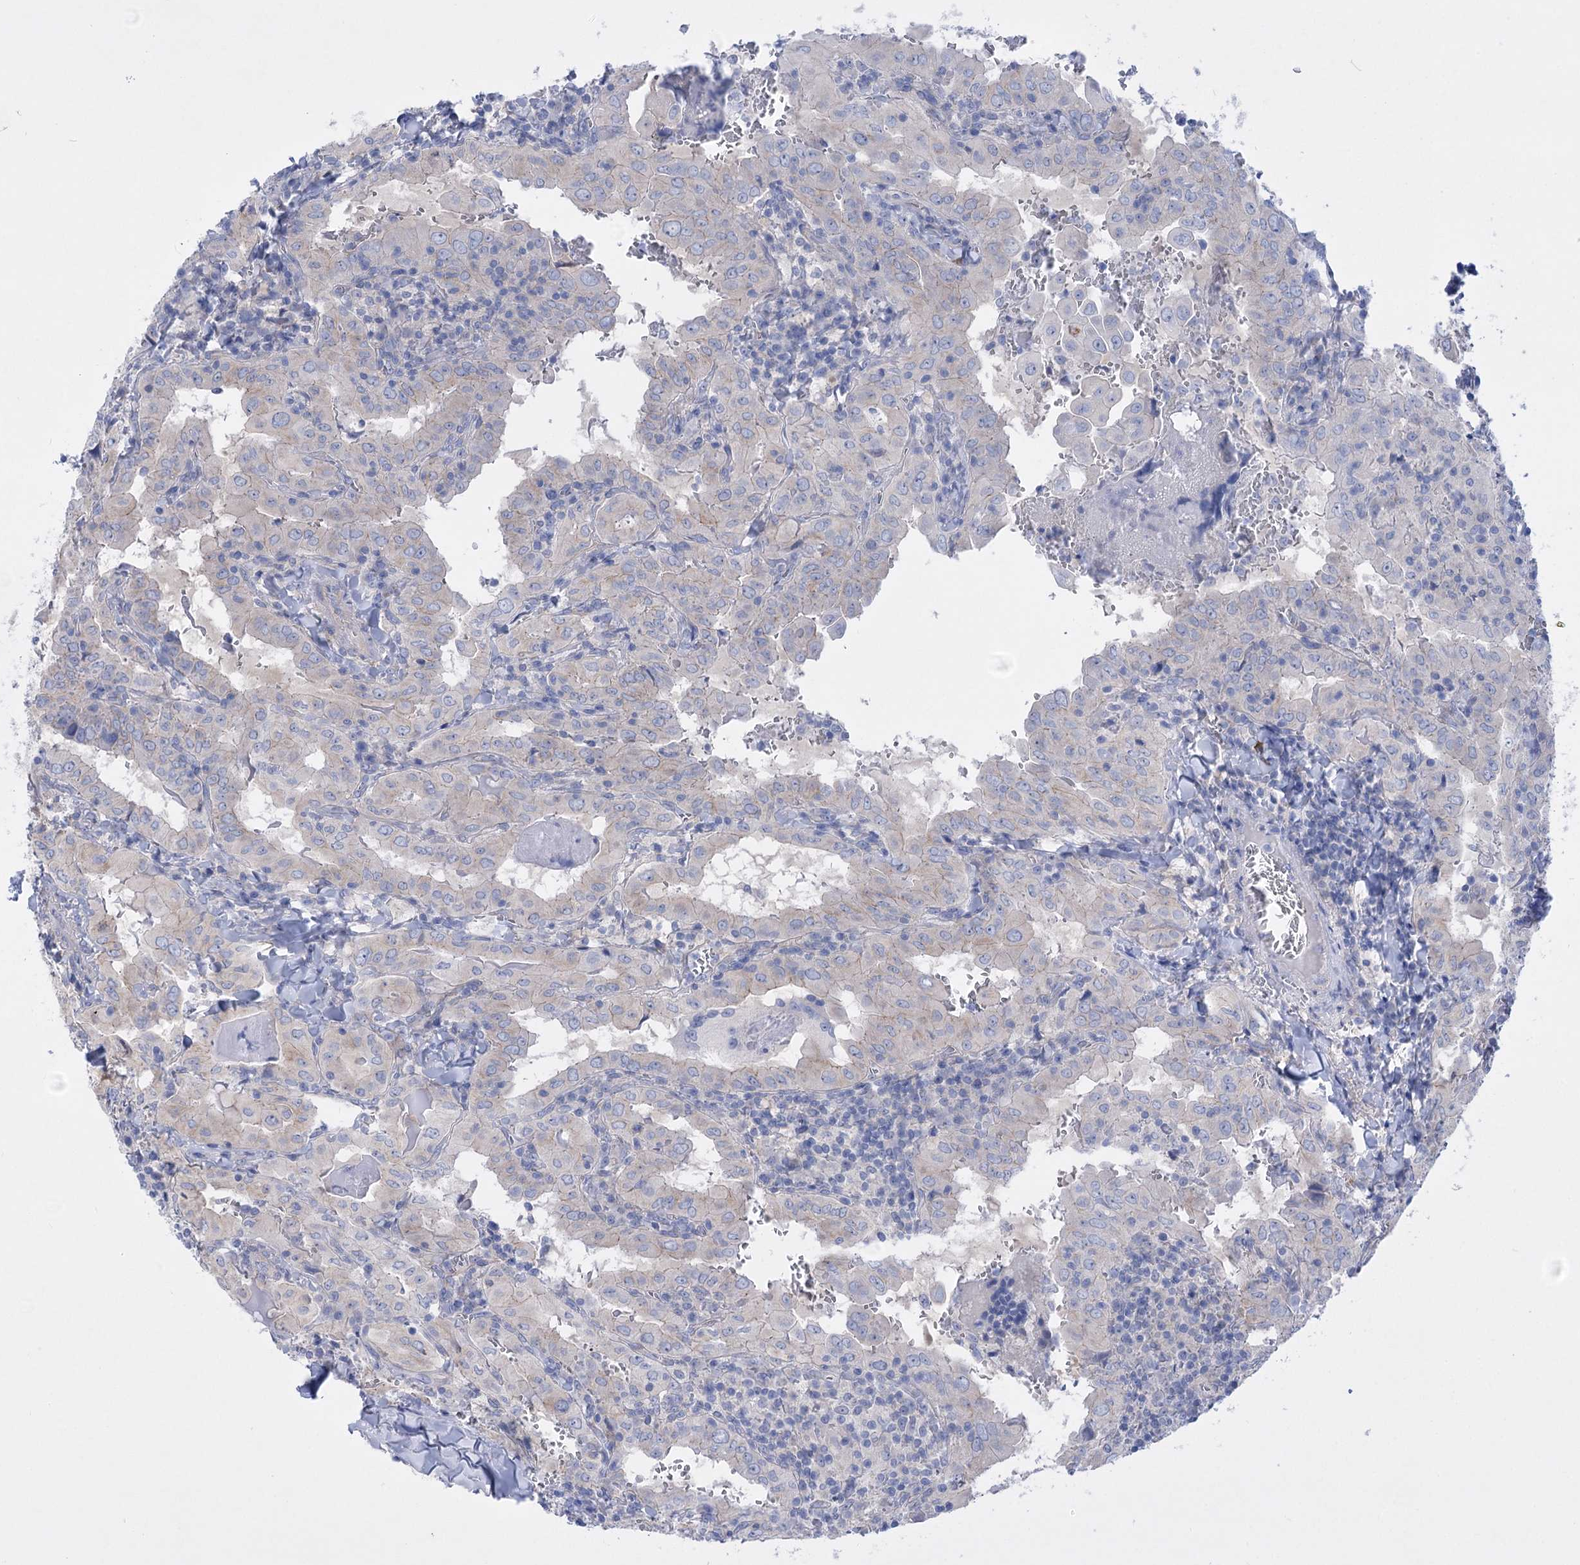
{"staining": {"intensity": "negative", "quantity": "none", "location": "none"}, "tissue": "thyroid cancer", "cell_type": "Tumor cells", "image_type": "cancer", "snomed": [{"axis": "morphology", "description": "Papillary adenocarcinoma, NOS"}, {"axis": "topography", "description": "Thyroid gland"}], "caption": "High power microscopy micrograph of an IHC histopathology image of thyroid papillary adenocarcinoma, revealing no significant positivity in tumor cells.", "gene": "LRRC34", "patient": {"sex": "female", "age": 72}}